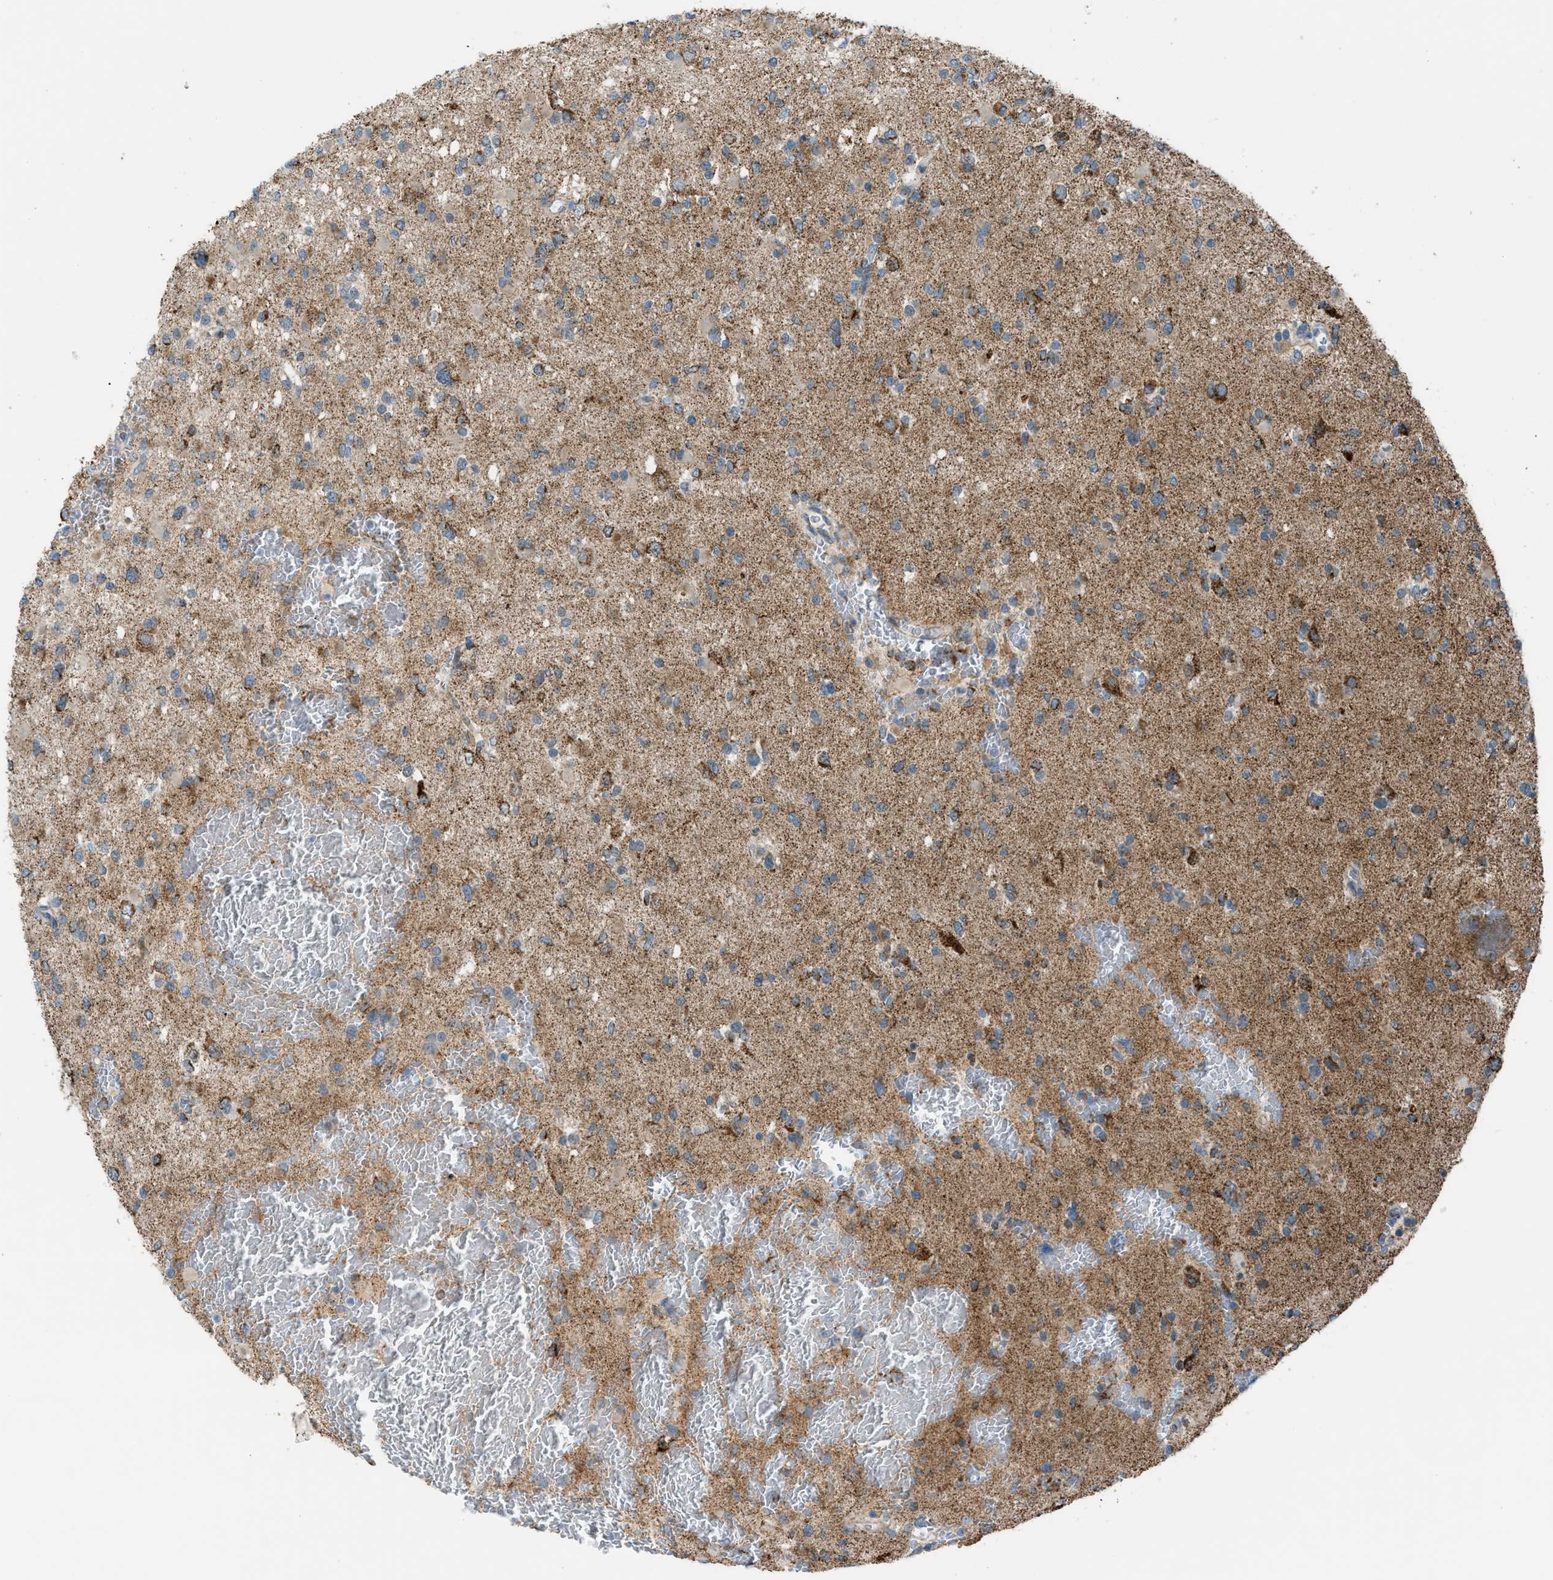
{"staining": {"intensity": "moderate", "quantity": "25%-75%", "location": "cytoplasmic/membranous"}, "tissue": "glioma", "cell_type": "Tumor cells", "image_type": "cancer", "snomed": [{"axis": "morphology", "description": "Glioma, malignant, Low grade"}, {"axis": "topography", "description": "Brain"}], "caption": "Immunohistochemical staining of human glioma reveals medium levels of moderate cytoplasmic/membranous protein positivity in about 25%-75% of tumor cells. (DAB IHC with brightfield microscopy, high magnification).", "gene": "SRM", "patient": {"sex": "female", "age": 22}}